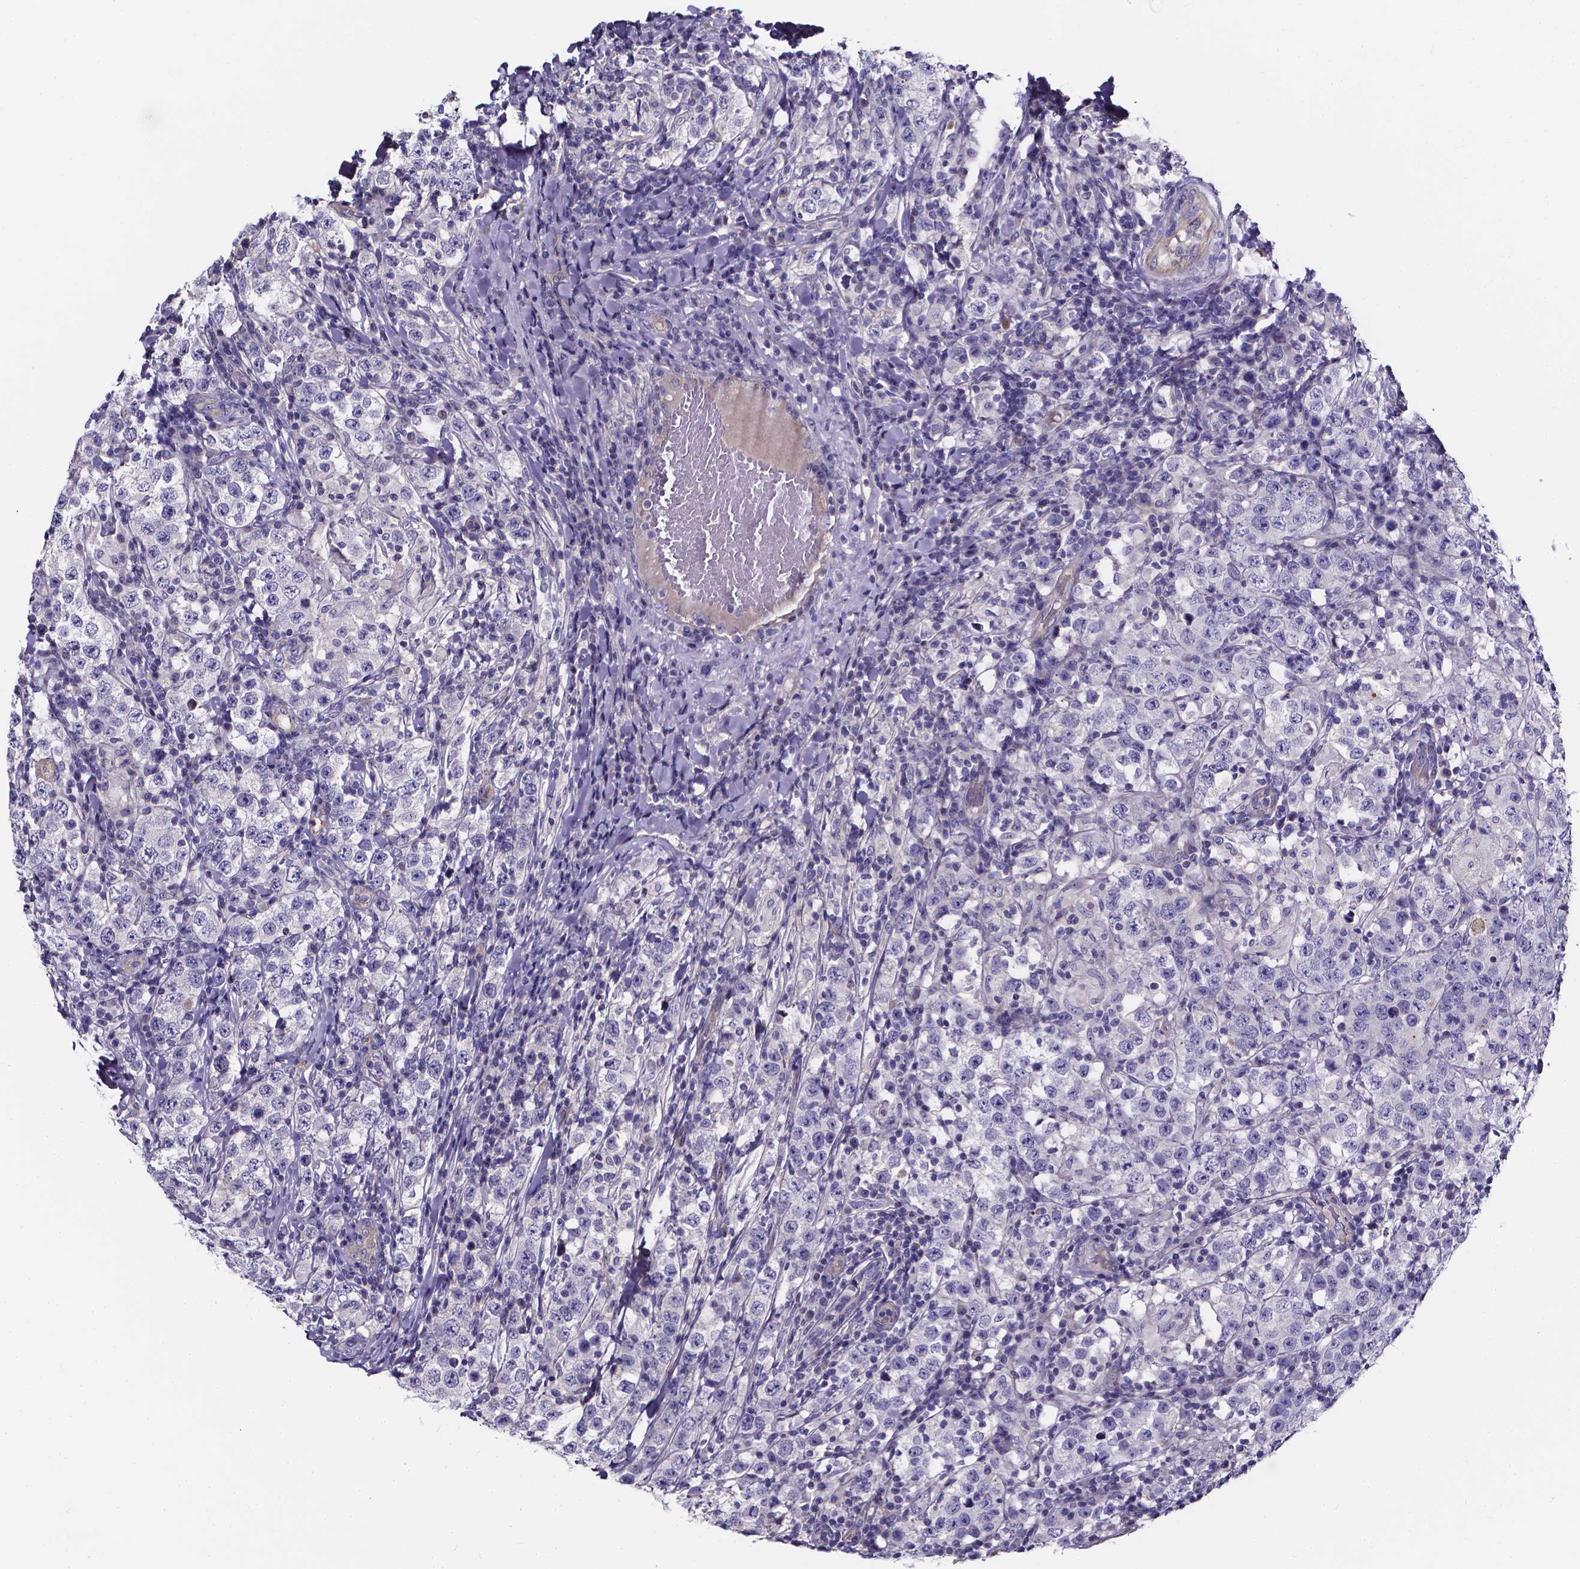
{"staining": {"intensity": "negative", "quantity": "none", "location": "none"}, "tissue": "testis cancer", "cell_type": "Tumor cells", "image_type": "cancer", "snomed": [{"axis": "morphology", "description": "Seminoma, NOS"}, {"axis": "morphology", "description": "Carcinoma, Embryonal, NOS"}, {"axis": "topography", "description": "Testis"}], "caption": "There is no significant expression in tumor cells of seminoma (testis).", "gene": "CACNG8", "patient": {"sex": "male", "age": 41}}